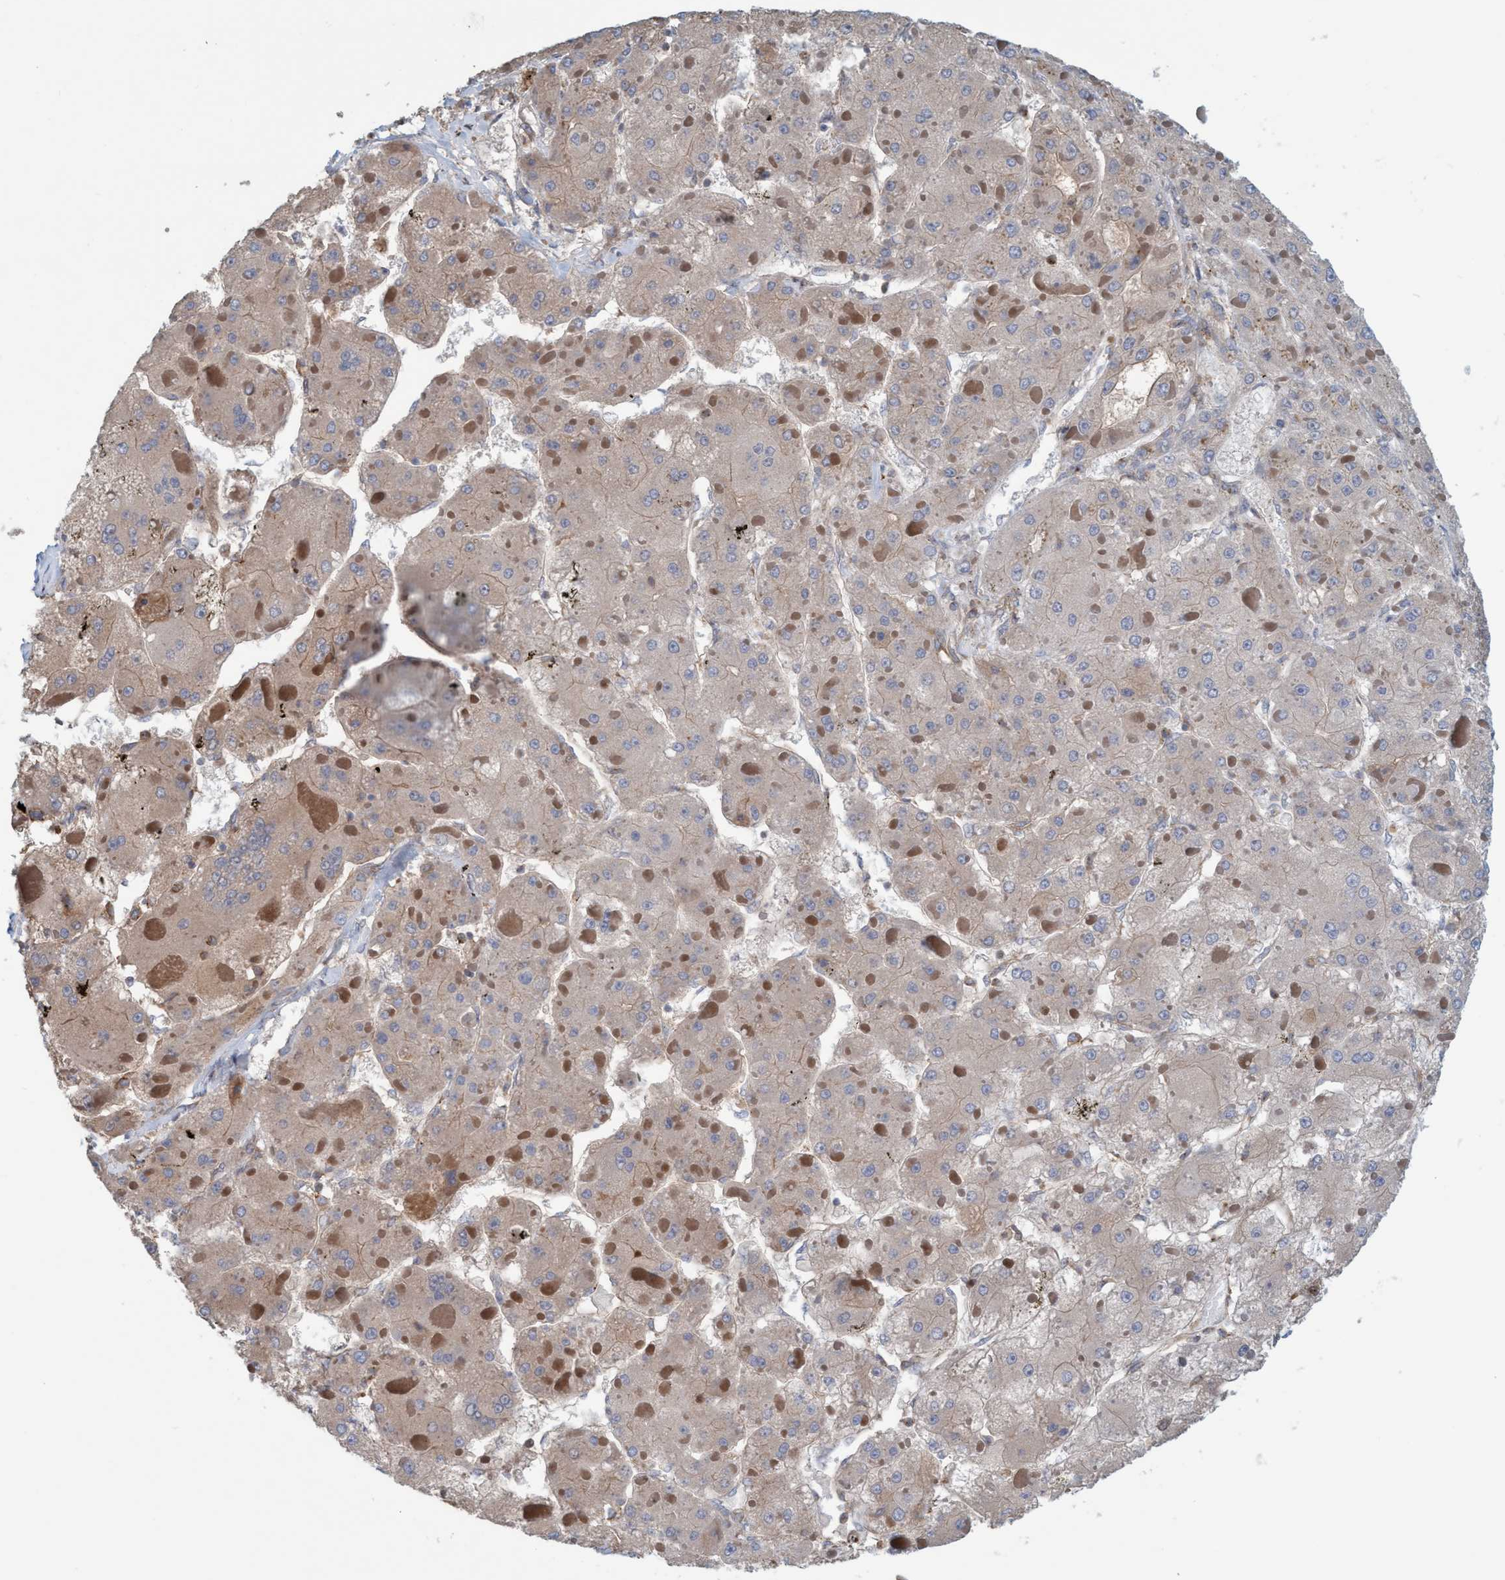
{"staining": {"intensity": "weak", "quantity": ">75%", "location": "cytoplasmic/membranous"}, "tissue": "liver cancer", "cell_type": "Tumor cells", "image_type": "cancer", "snomed": [{"axis": "morphology", "description": "Carcinoma, Hepatocellular, NOS"}, {"axis": "topography", "description": "Liver"}], "caption": "A micrograph of liver hepatocellular carcinoma stained for a protein displays weak cytoplasmic/membranous brown staining in tumor cells.", "gene": "SPECC1", "patient": {"sex": "female", "age": 73}}